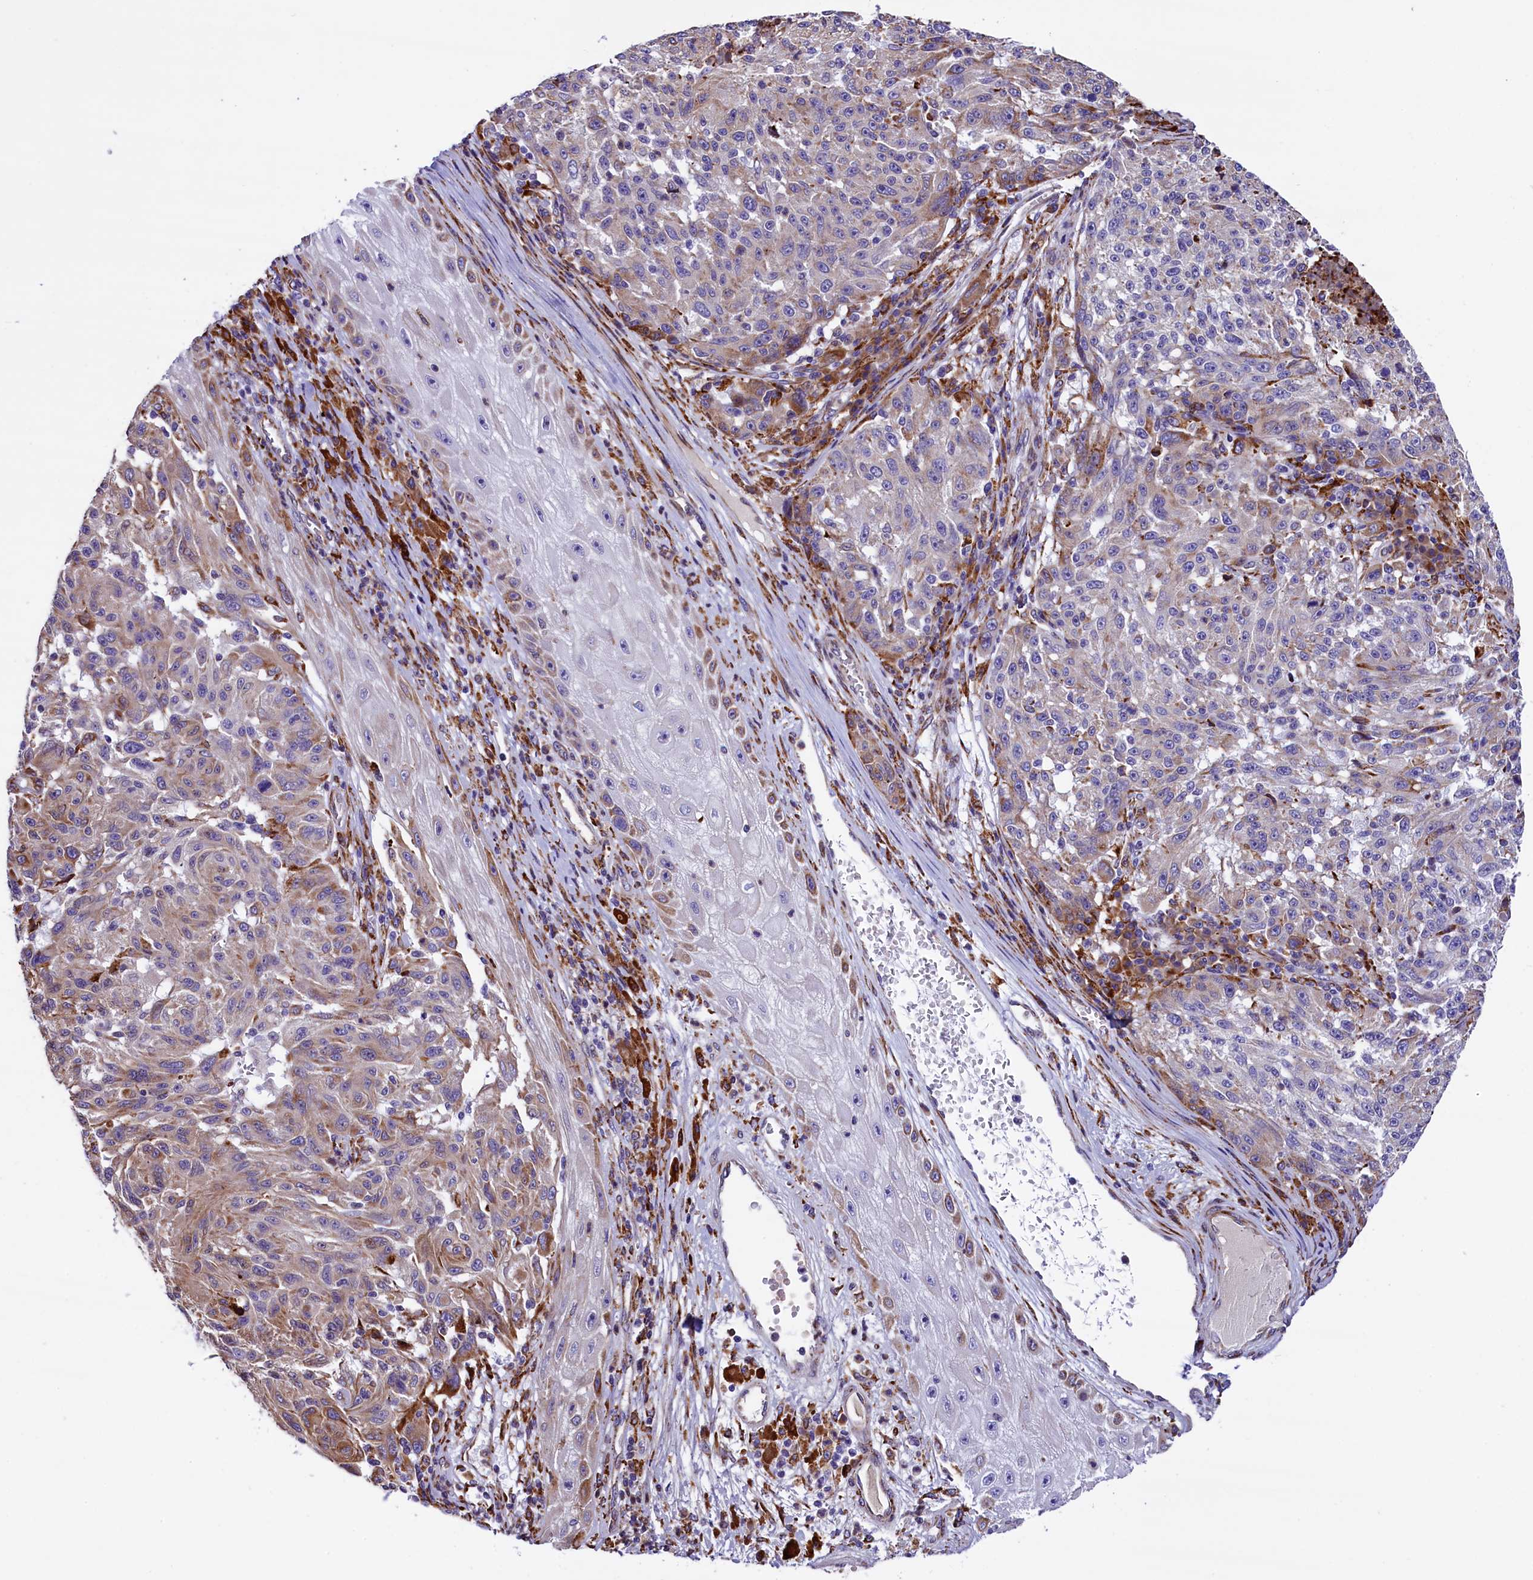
{"staining": {"intensity": "weak", "quantity": "<25%", "location": "cytoplasmic/membranous"}, "tissue": "melanoma", "cell_type": "Tumor cells", "image_type": "cancer", "snomed": [{"axis": "morphology", "description": "Malignant melanoma, NOS"}, {"axis": "topography", "description": "Skin"}], "caption": "High power microscopy micrograph of an IHC image of melanoma, revealing no significant staining in tumor cells.", "gene": "CMTR2", "patient": {"sex": "male", "age": 53}}